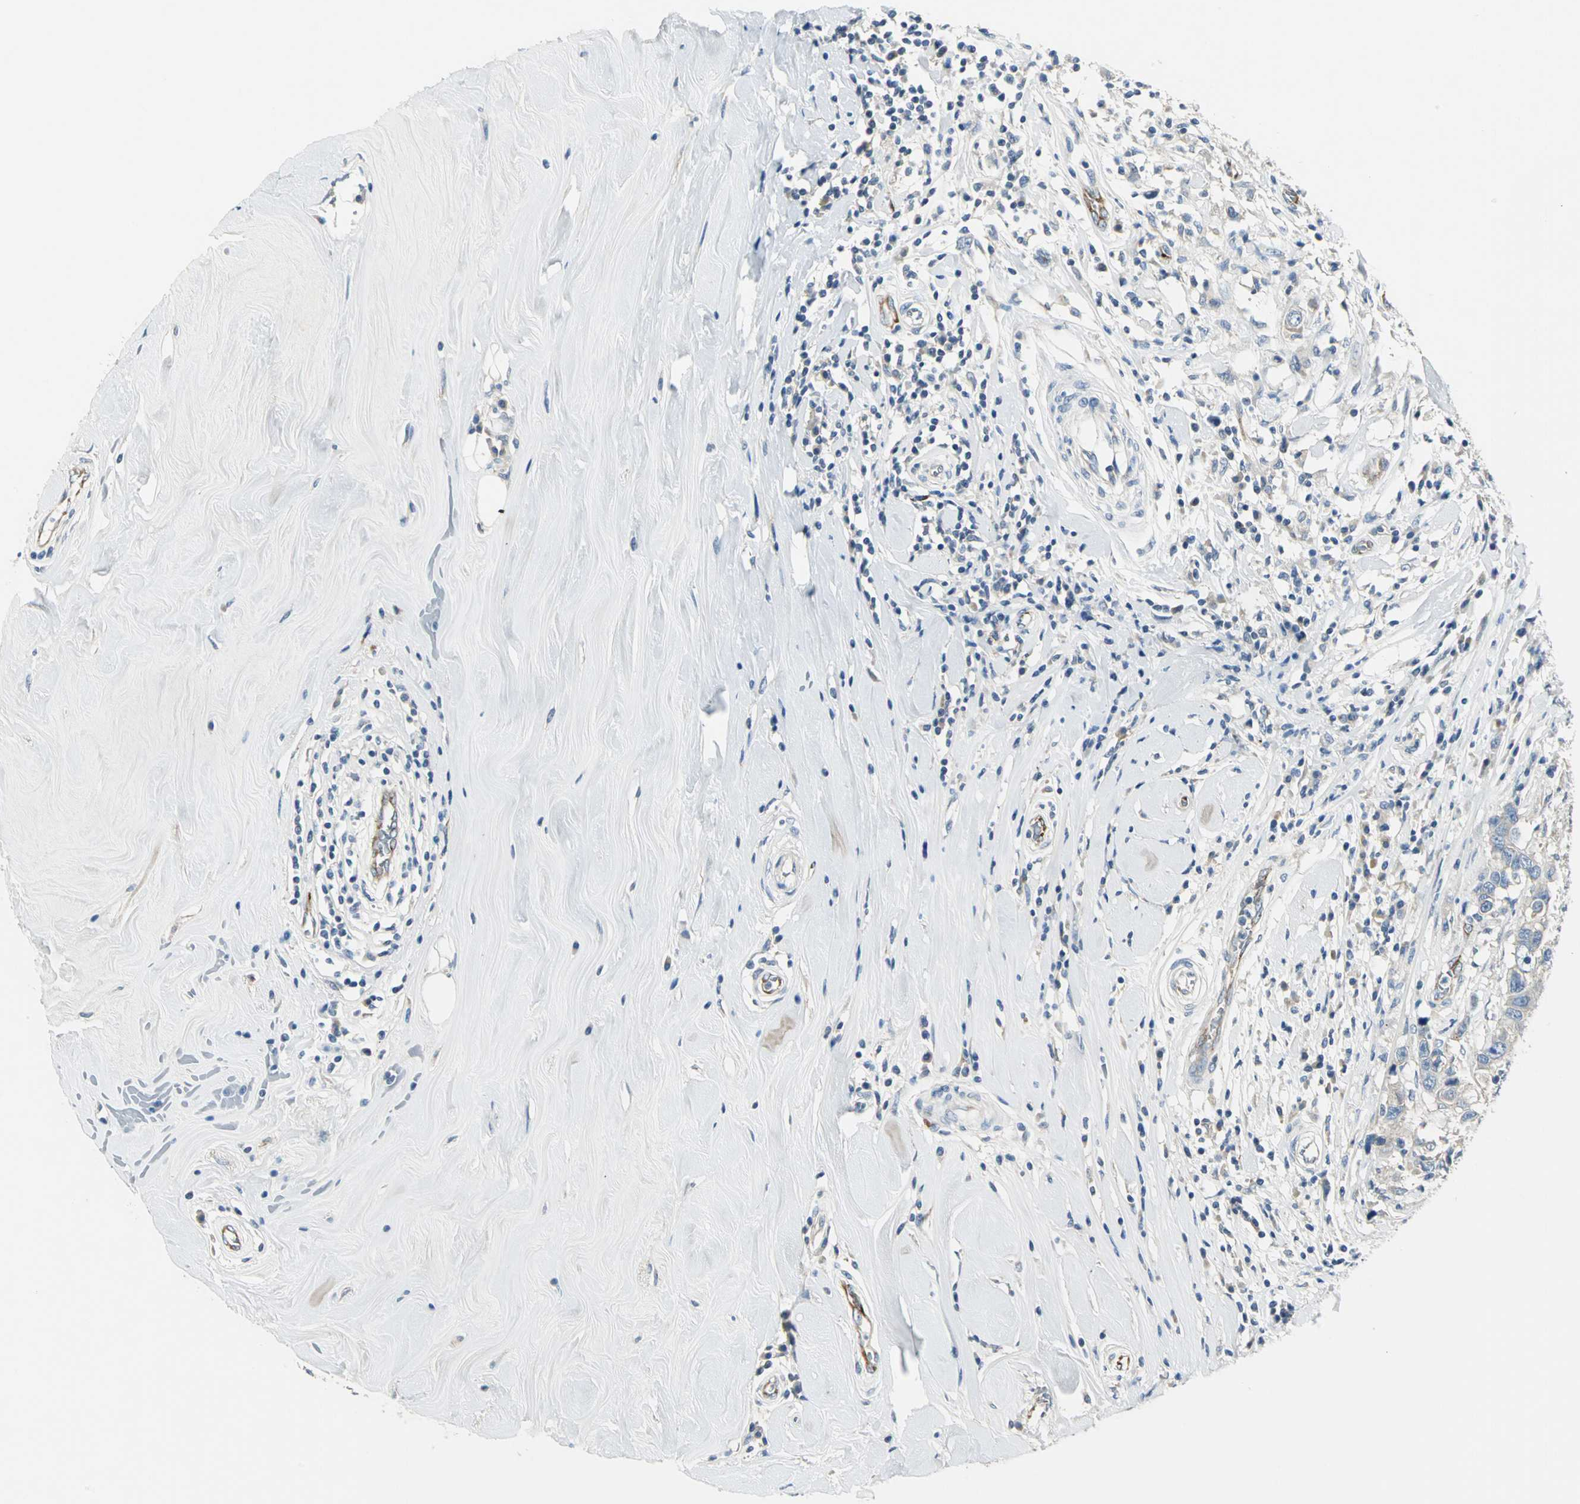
{"staining": {"intensity": "weak", "quantity": "25%-75%", "location": "cytoplasmic/membranous"}, "tissue": "breast cancer", "cell_type": "Tumor cells", "image_type": "cancer", "snomed": [{"axis": "morphology", "description": "Duct carcinoma"}, {"axis": "topography", "description": "Breast"}], "caption": "This histopathology image exhibits immunohistochemistry (IHC) staining of human infiltrating ductal carcinoma (breast), with low weak cytoplasmic/membranous expression in about 25%-75% of tumor cells.", "gene": "B3GNT2", "patient": {"sex": "female", "age": 27}}